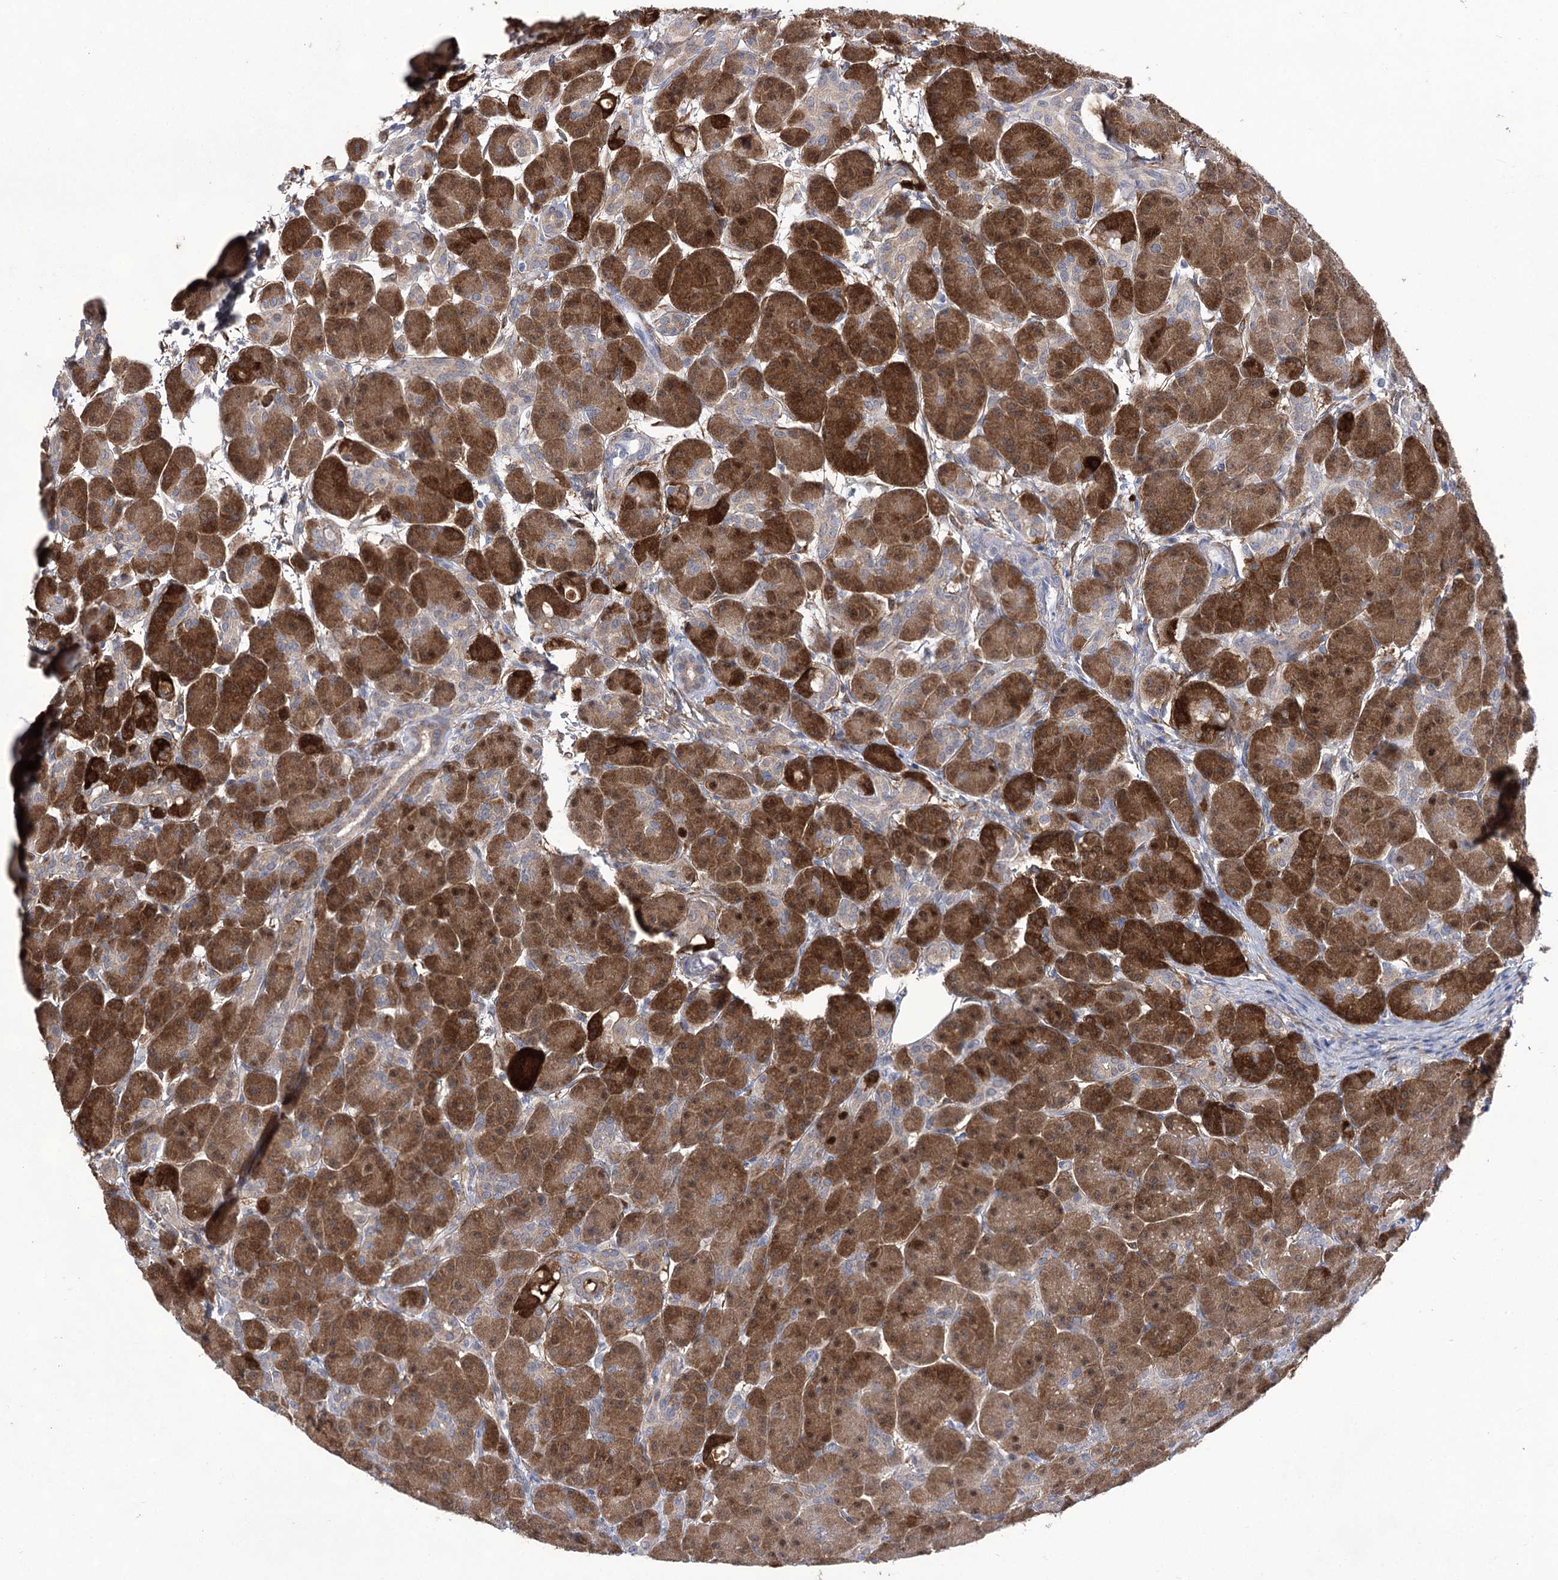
{"staining": {"intensity": "strong", "quantity": ">75%", "location": "cytoplasmic/membranous,nuclear"}, "tissue": "pancreas", "cell_type": "Exocrine glandular cells", "image_type": "normal", "snomed": [{"axis": "morphology", "description": "Normal tissue, NOS"}, {"axis": "topography", "description": "Pancreas"}], "caption": "Immunohistochemistry (IHC) image of unremarkable pancreas: pancreas stained using IHC shows high levels of strong protein expression localized specifically in the cytoplasmic/membranous,nuclear of exocrine glandular cells, appearing as a cytoplasmic/membranous,nuclear brown color.", "gene": "UGDH", "patient": {"sex": "male", "age": 63}}